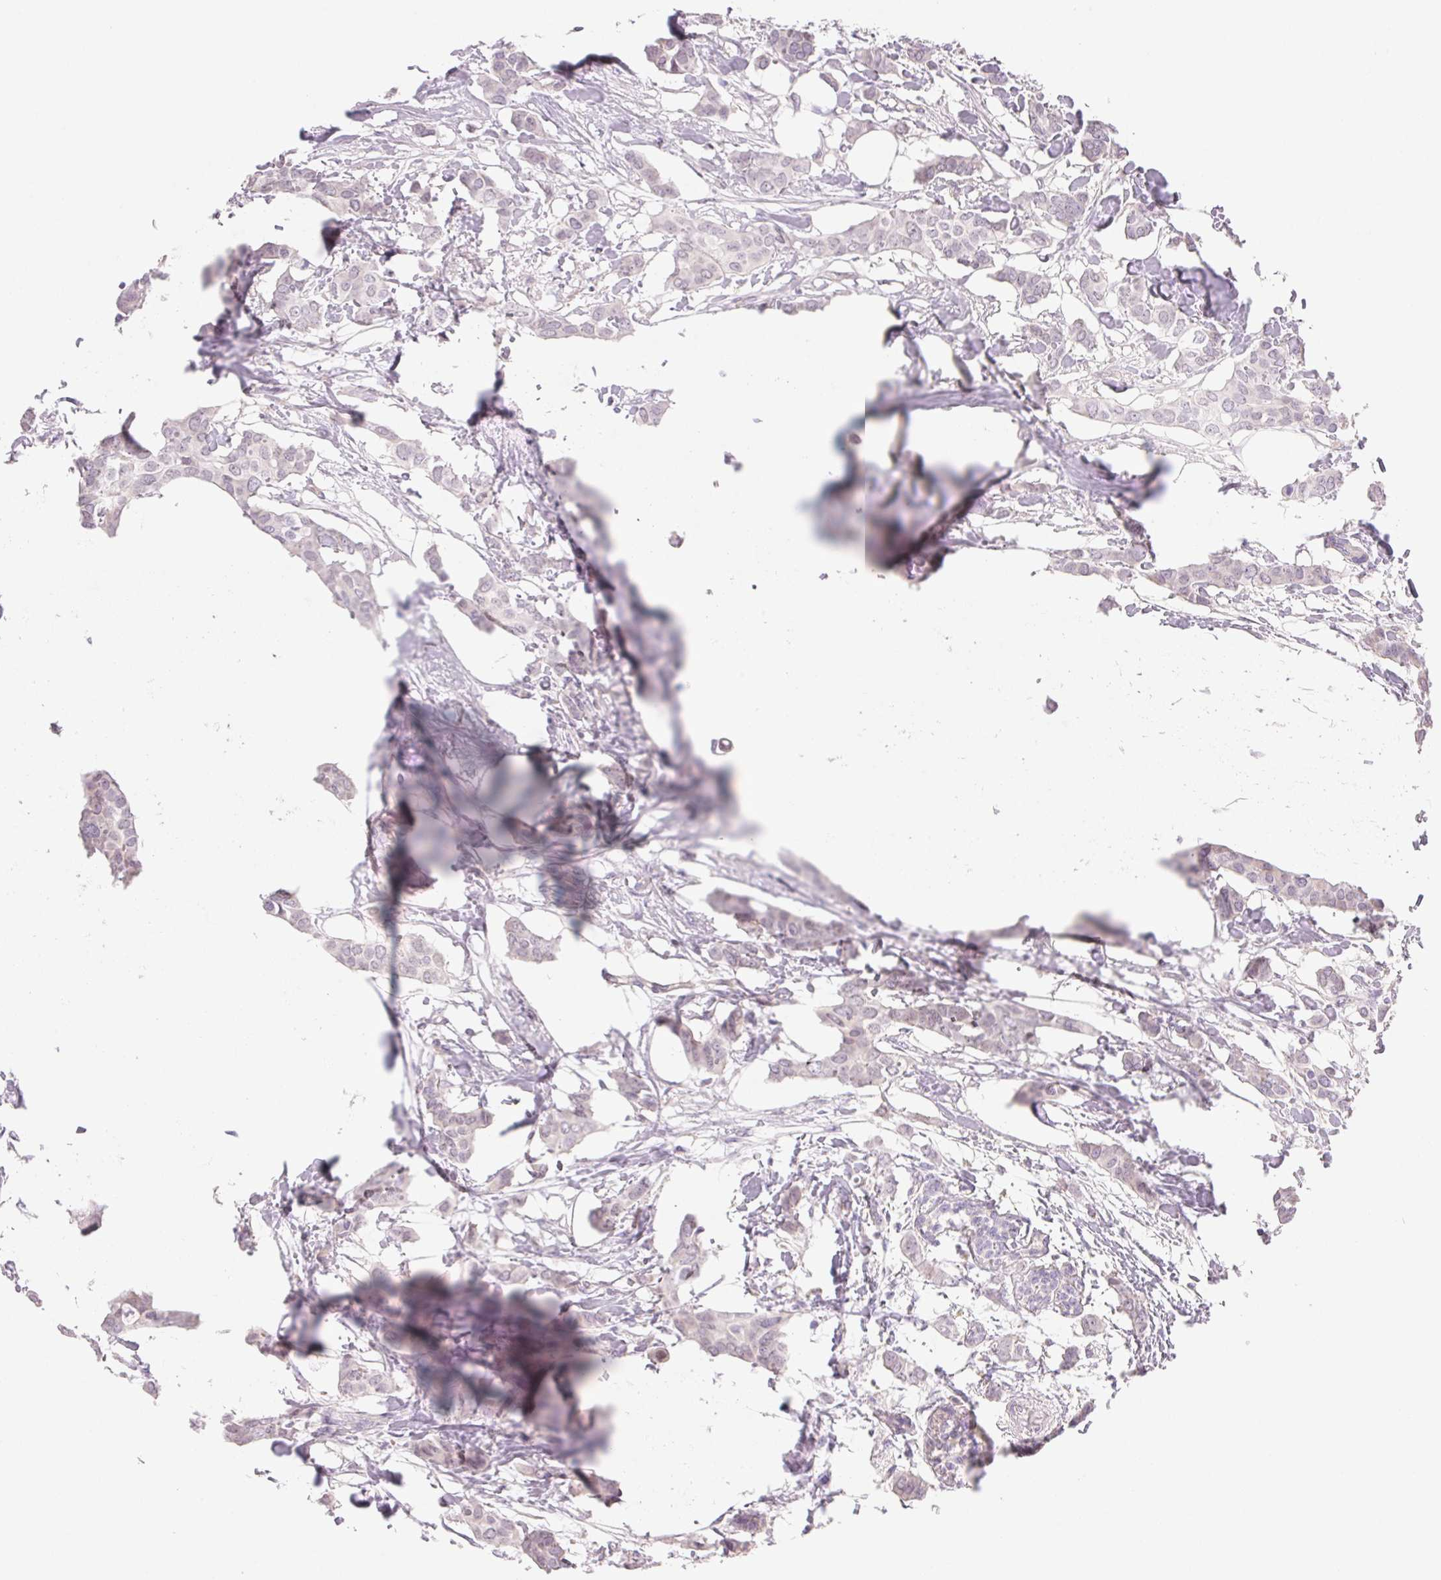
{"staining": {"intensity": "negative", "quantity": "none", "location": "none"}, "tissue": "breast cancer", "cell_type": "Tumor cells", "image_type": "cancer", "snomed": [{"axis": "morphology", "description": "Duct carcinoma"}, {"axis": "topography", "description": "Breast"}], "caption": "The immunohistochemistry (IHC) photomicrograph has no significant staining in tumor cells of infiltrating ductal carcinoma (breast) tissue.", "gene": "CTNND2", "patient": {"sex": "female", "age": 62}}